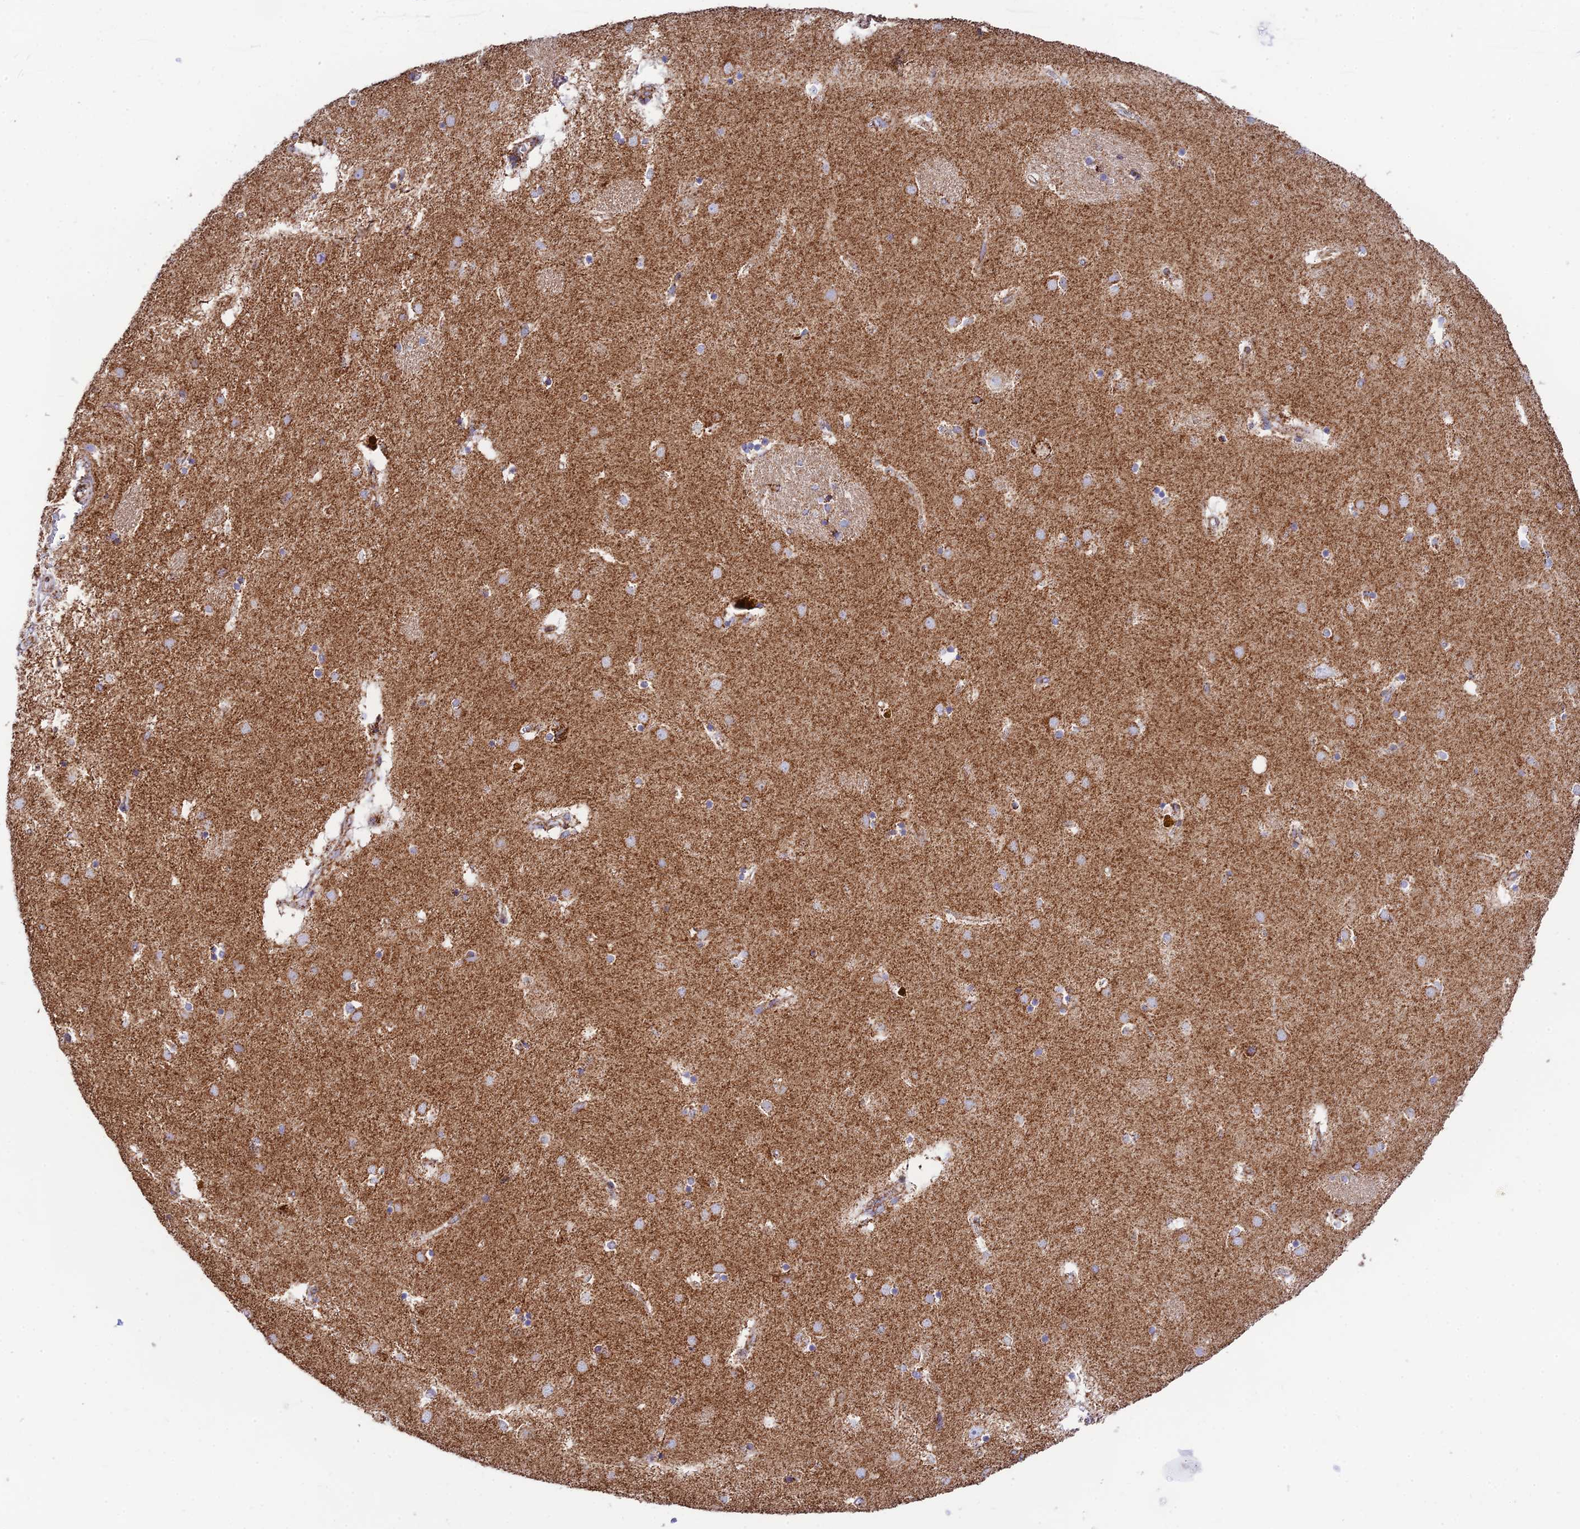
{"staining": {"intensity": "strong", "quantity": "<25%", "location": "cytoplasmic/membranous"}, "tissue": "caudate", "cell_type": "Glial cells", "image_type": "normal", "snomed": [{"axis": "morphology", "description": "Normal tissue, NOS"}, {"axis": "topography", "description": "Lateral ventricle wall"}], "caption": "Strong cytoplasmic/membranous staining is appreciated in approximately <25% of glial cells in unremarkable caudate.", "gene": "CHCHD3", "patient": {"sex": "male", "age": 70}}